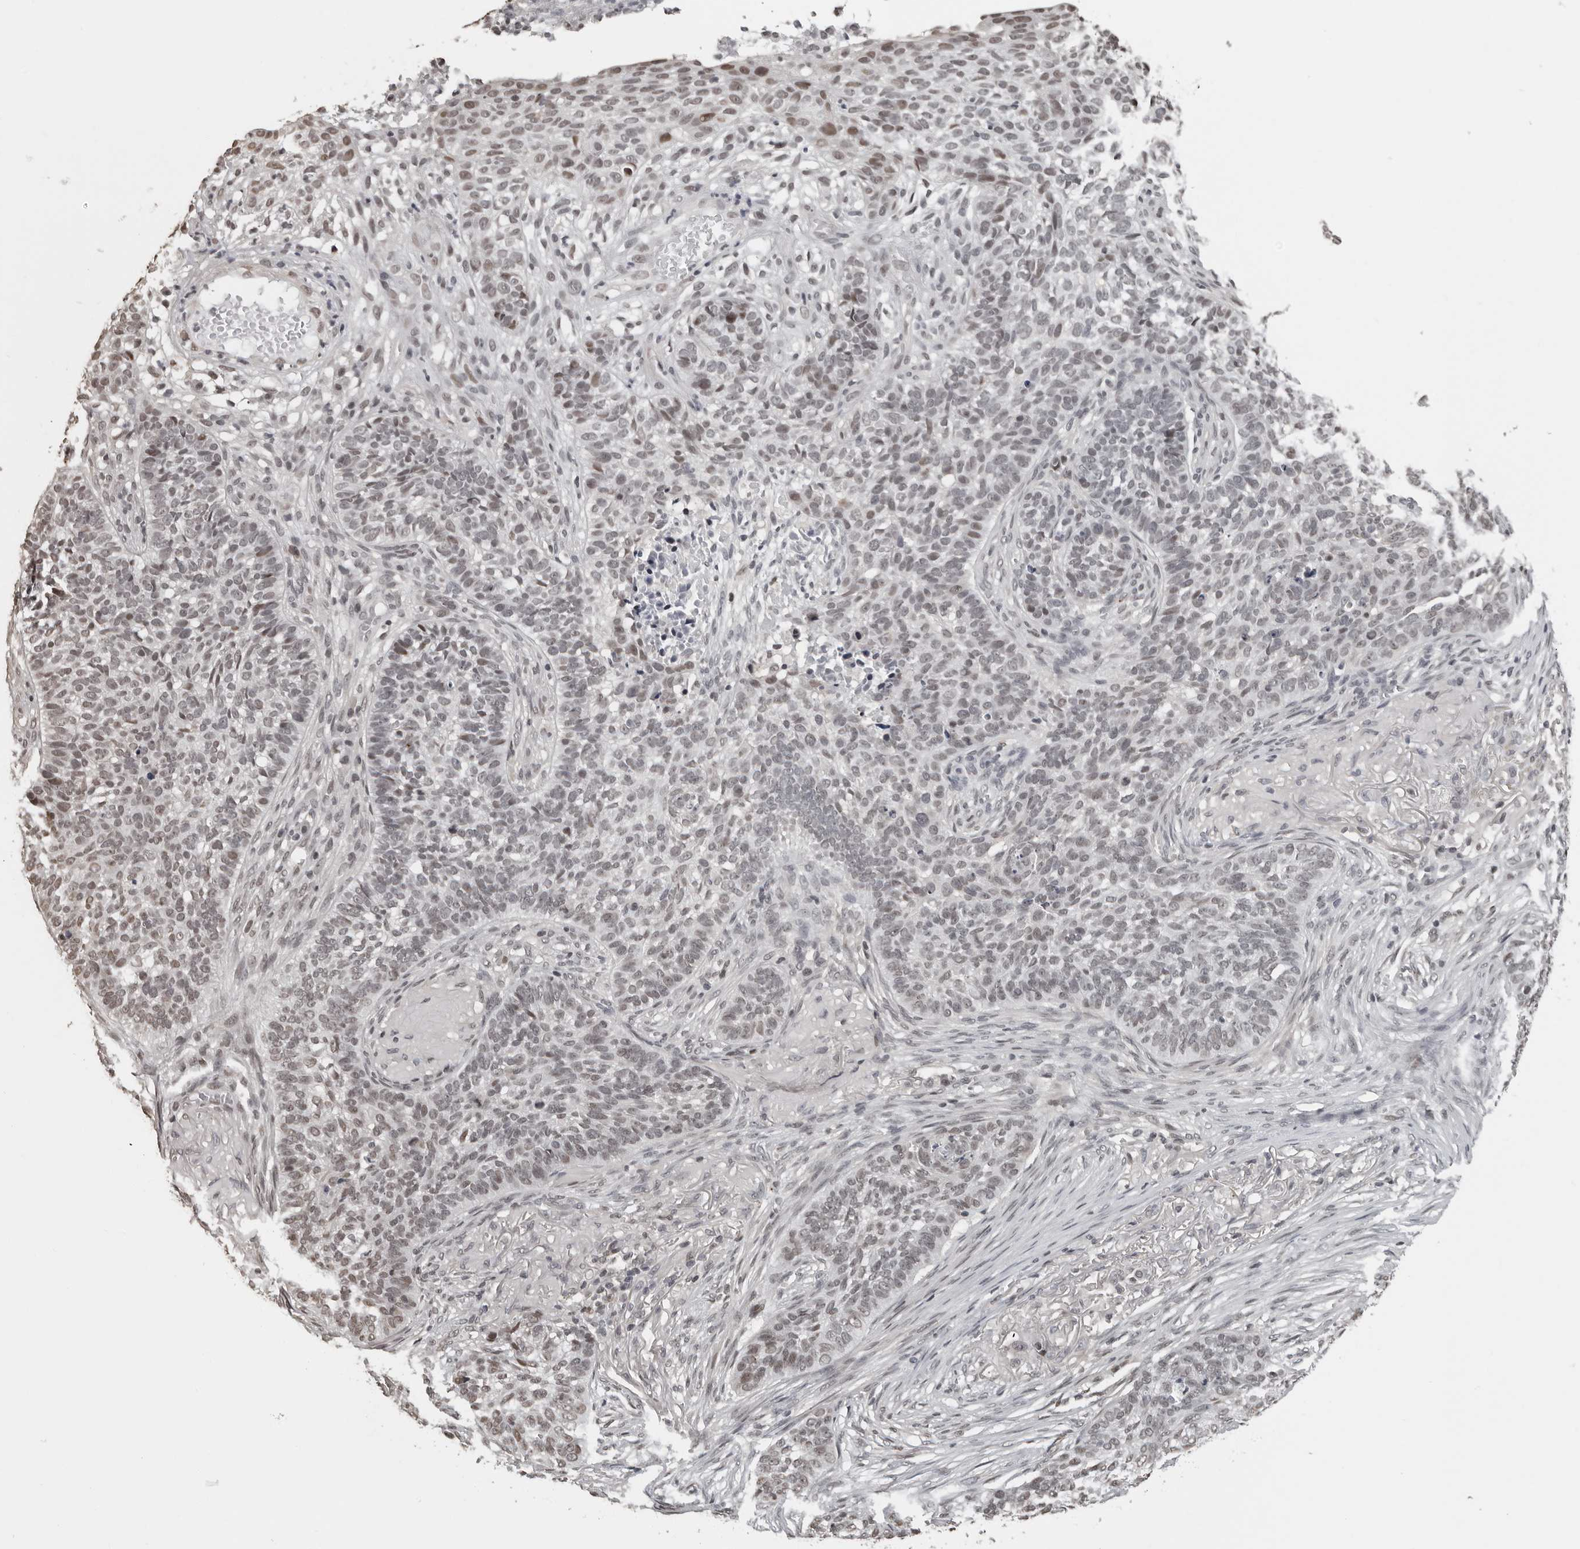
{"staining": {"intensity": "weak", "quantity": "<25%", "location": "nuclear"}, "tissue": "skin cancer", "cell_type": "Tumor cells", "image_type": "cancer", "snomed": [{"axis": "morphology", "description": "Basal cell carcinoma"}, {"axis": "topography", "description": "Skin"}], "caption": "Immunohistochemical staining of human skin cancer reveals no significant staining in tumor cells.", "gene": "ORC1", "patient": {"sex": "male", "age": 85}}